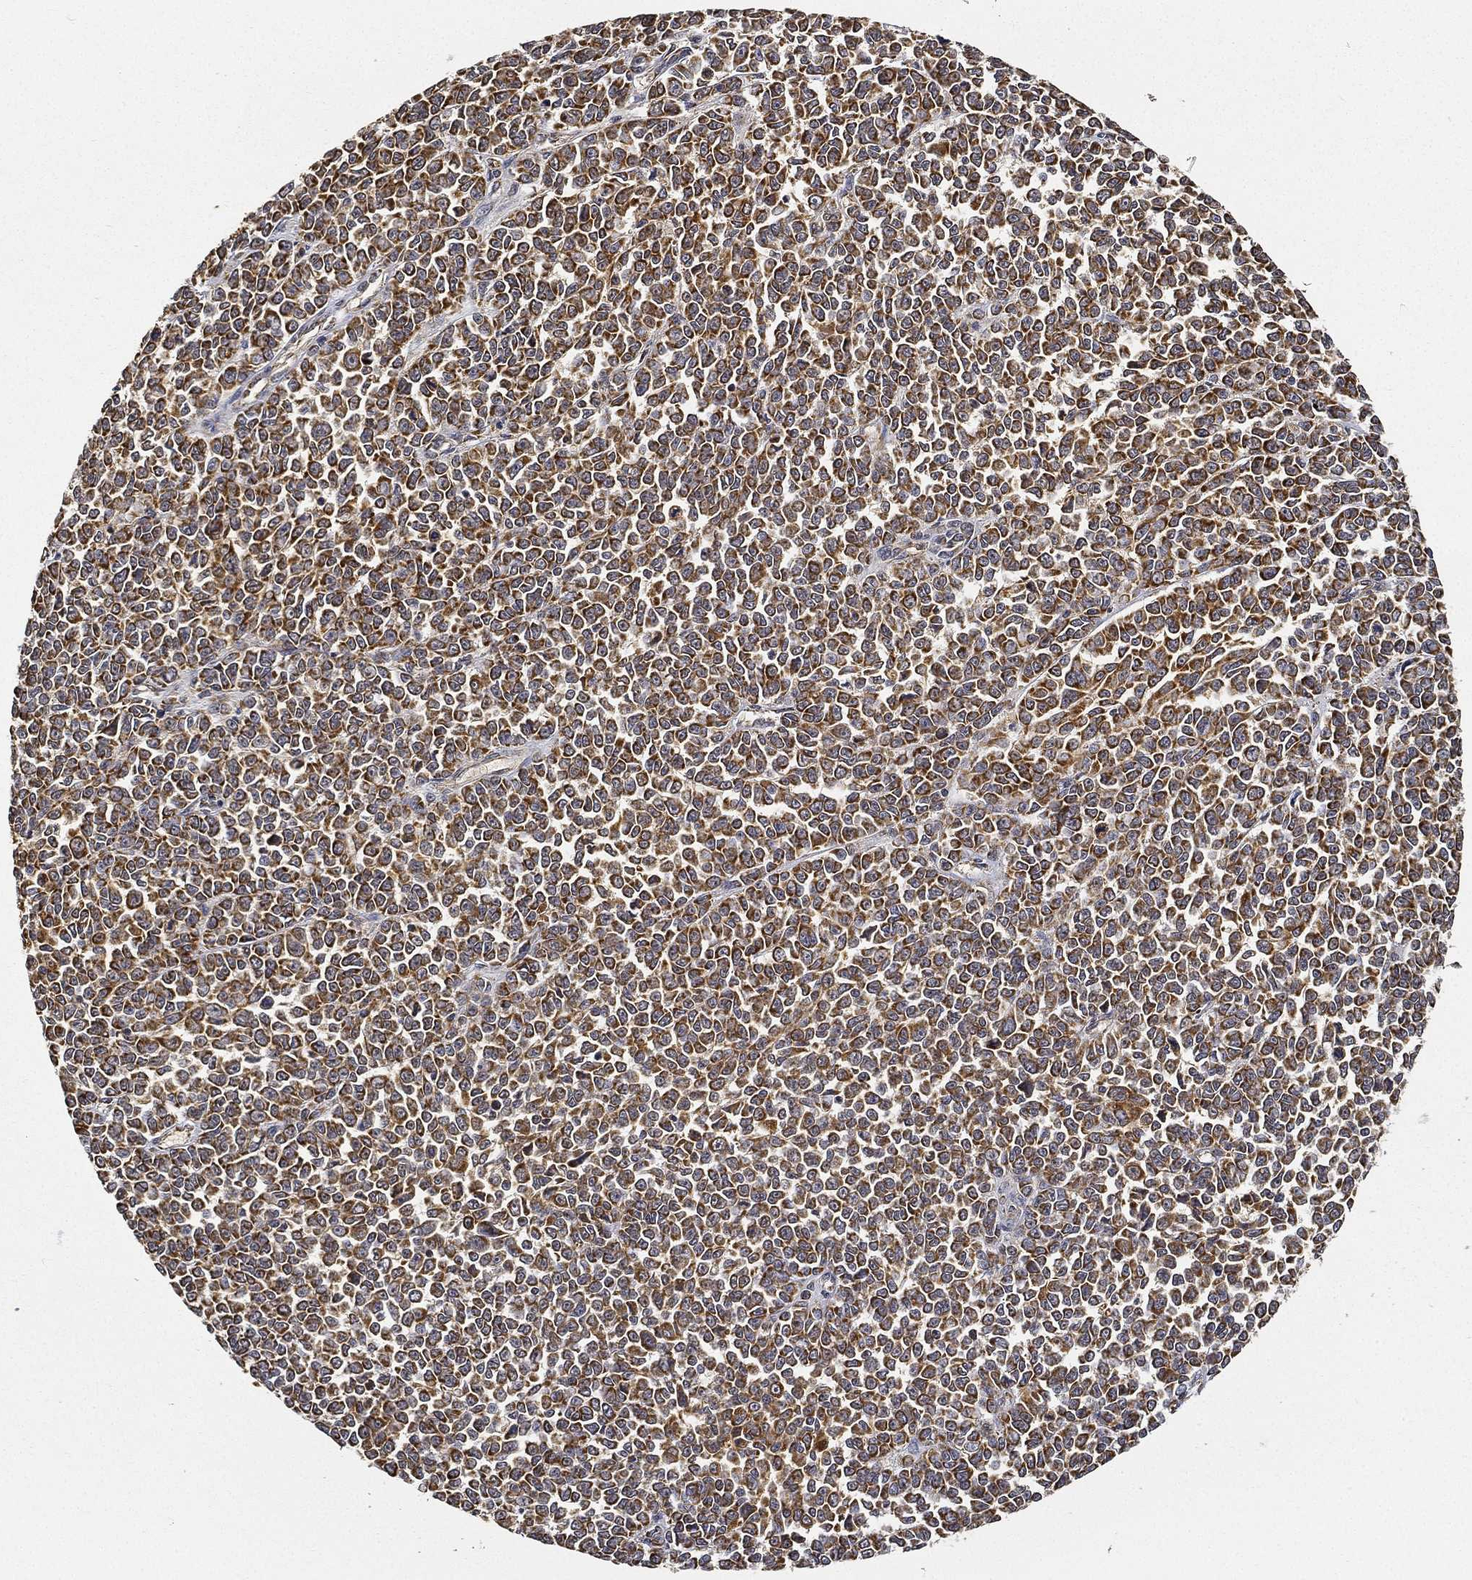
{"staining": {"intensity": "strong", "quantity": ">75%", "location": "cytoplasmic/membranous"}, "tissue": "melanoma", "cell_type": "Tumor cells", "image_type": "cancer", "snomed": [{"axis": "morphology", "description": "Malignant melanoma, NOS"}, {"axis": "topography", "description": "Skin"}], "caption": "DAB immunohistochemical staining of human melanoma exhibits strong cytoplasmic/membranous protein staining in approximately >75% of tumor cells.", "gene": "NDUFAB1", "patient": {"sex": "female", "age": 95}}